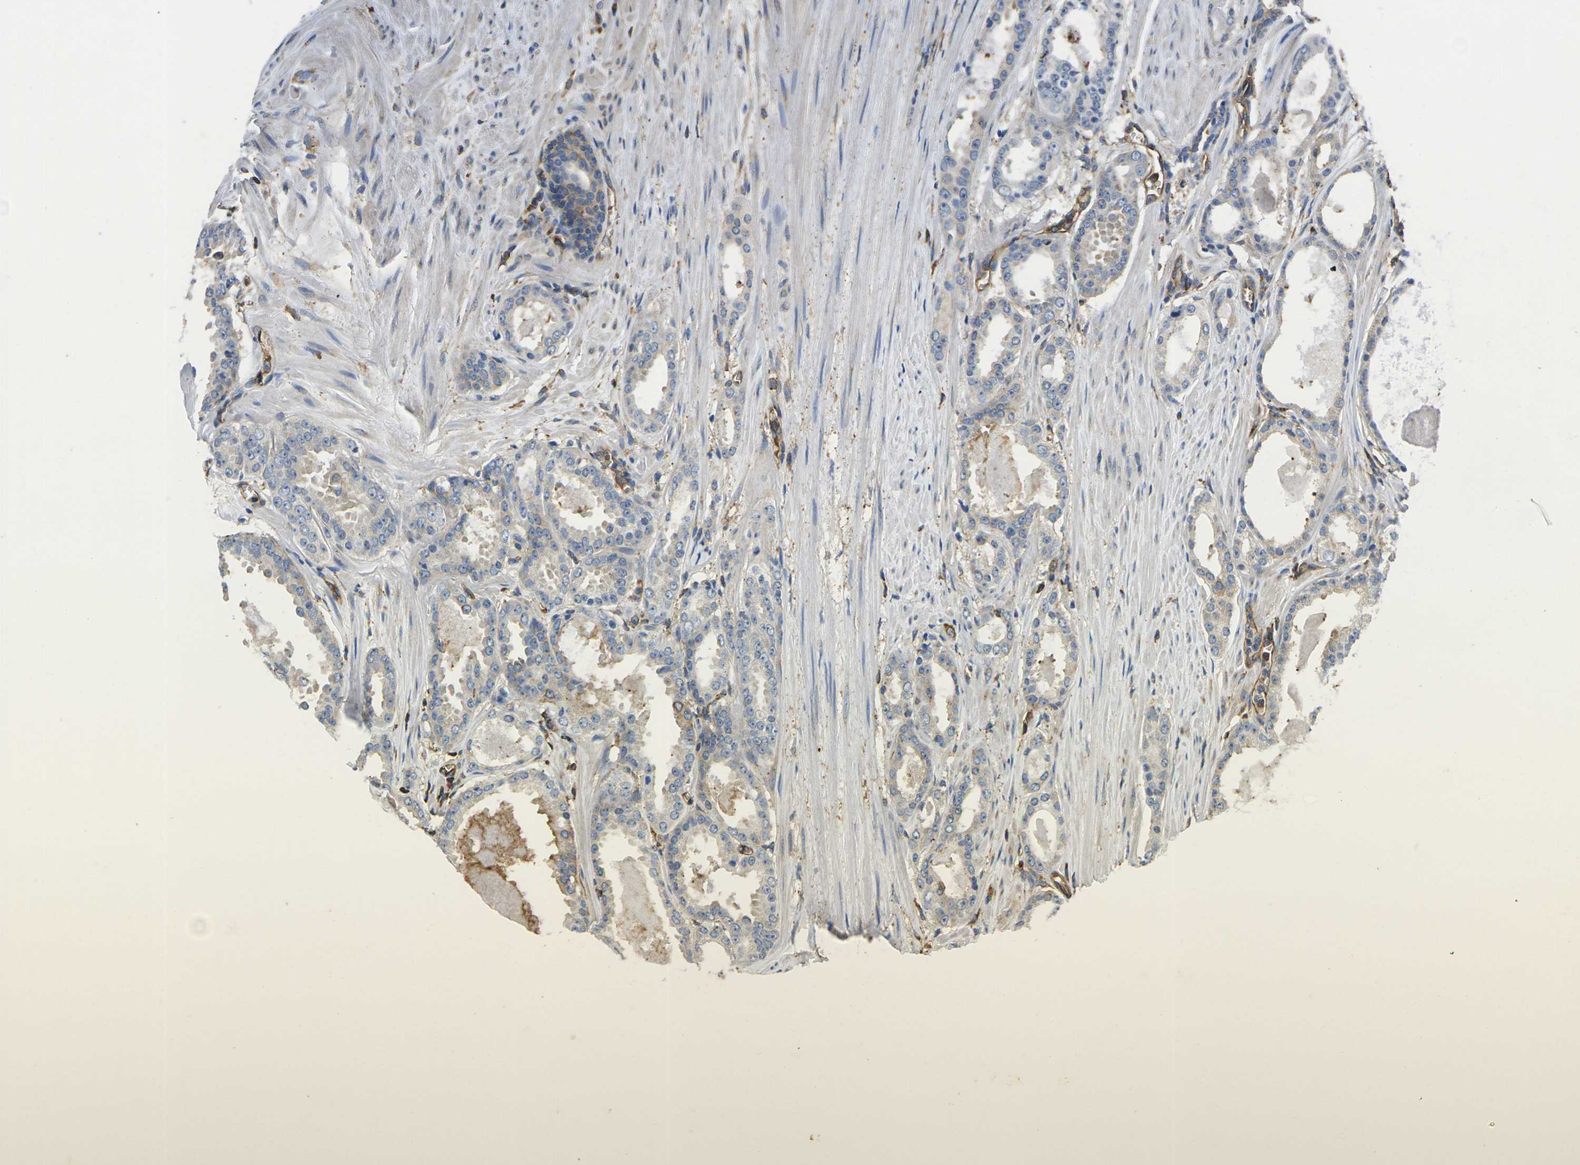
{"staining": {"intensity": "negative", "quantity": "none", "location": "none"}, "tissue": "prostate cancer", "cell_type": "Tumor cells", "image_type": "cancer", "snomed": [{"axis": "morphology", "description": "Adenocarcinoma, Low grade"}, {"axis": "topography", "description": "Prostate"}], "caption": "High power microscopy histopathology image of an IHC image of prostate low-grade adenocarcinoma, revealing no significant positivity in tumor cells. (Immunohistochemistry (ihc), brightfield microscopy, high magnification).", "gene": "FAM110D", "patient": {"sex": "male", "age": 57}}